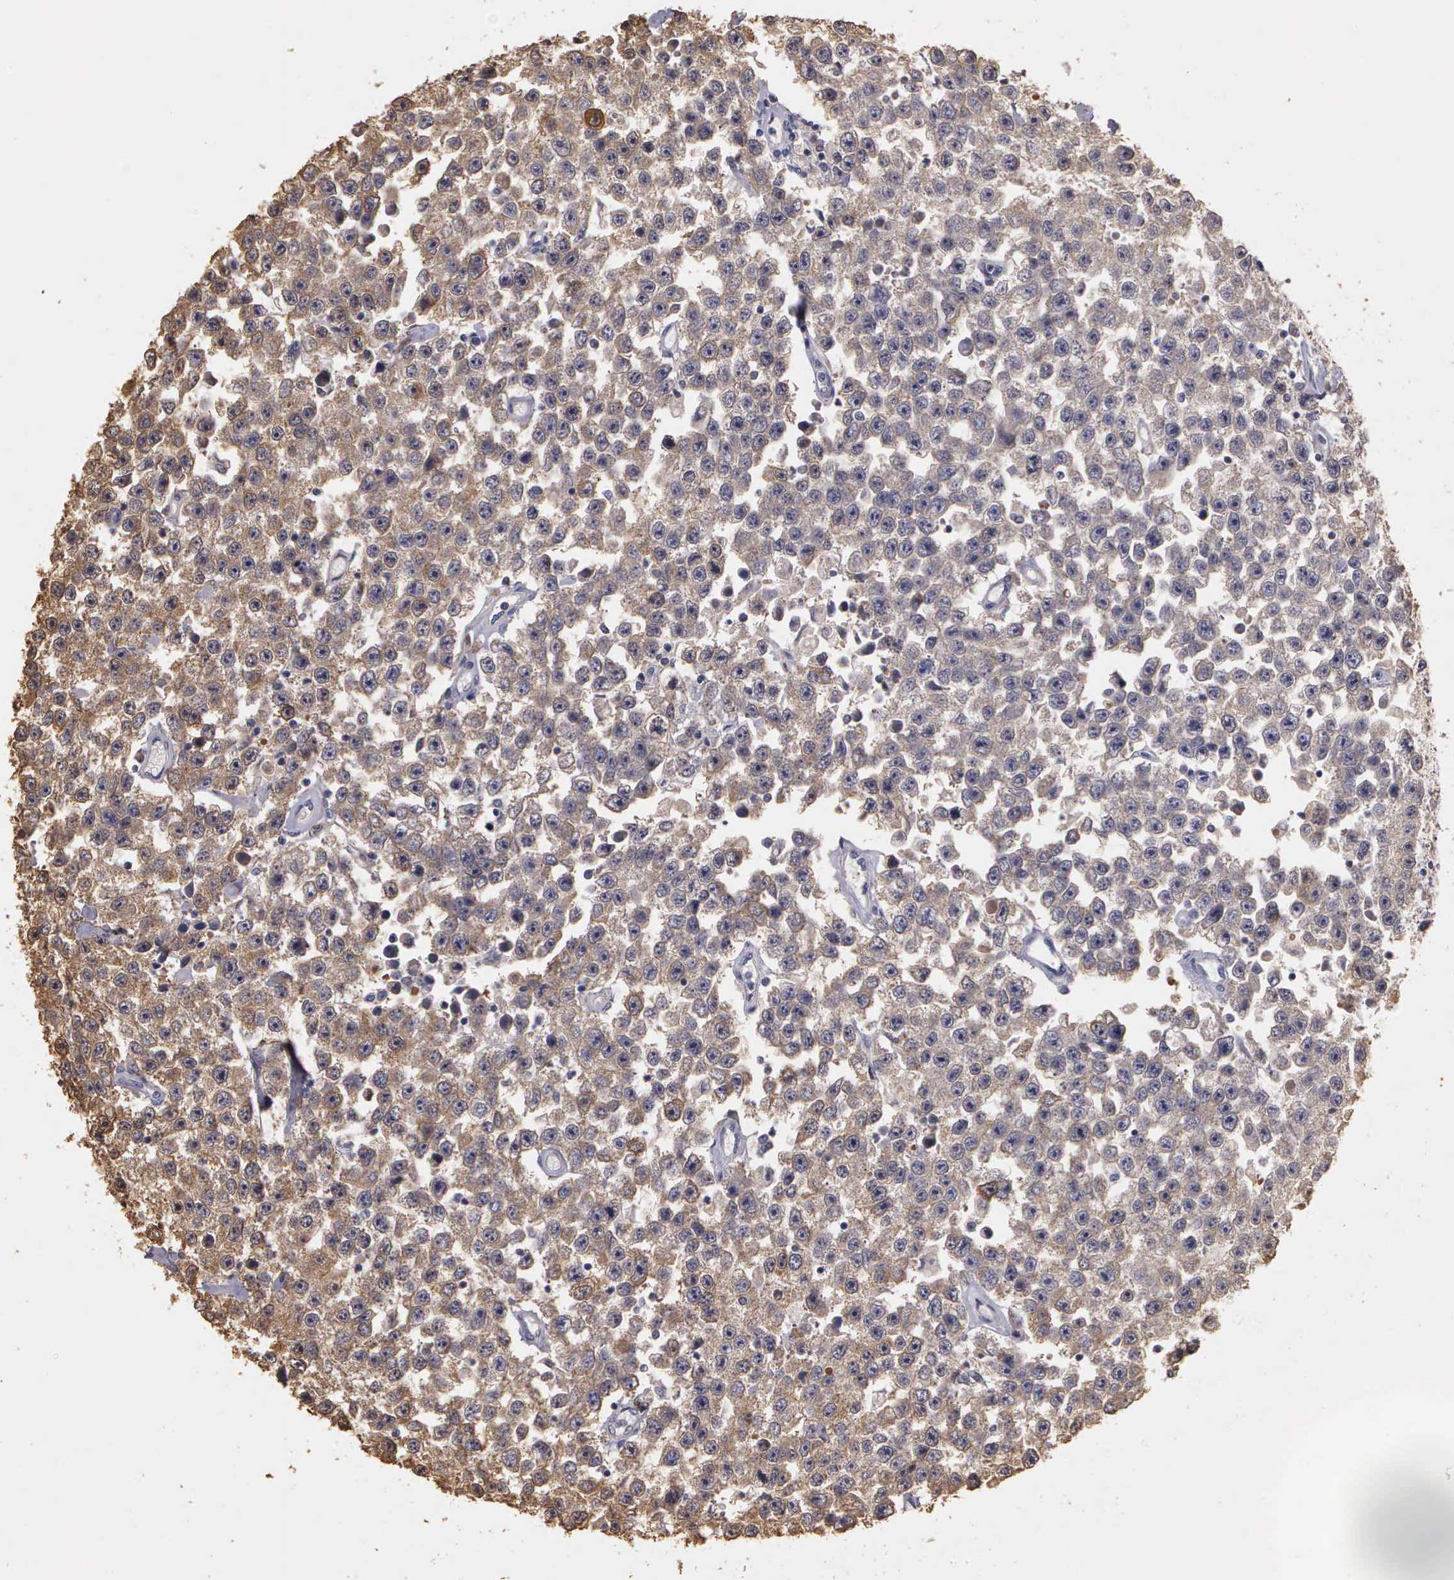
{"staining": {"intensity": "moderate", "quantity": "25%-75%", "location": "cytoplasmic/membranous"}, "tissue": "testis cancer", "cell_type": "Tumor cells", "image_type": "cancer", "snomed": [{"axis": "morphology", "description": "Seminoma, NOS"}, {"axis": "topography", "description": "Testis"}], "caption": "Human seminoma (testis) stained for a protein (brown) shows moderate cytoplasmic/membranous positive expression in approximately 25%-75% of tumor cells.", "gene": "ENO3", "patient": {"sex": "male", "age": 52}}